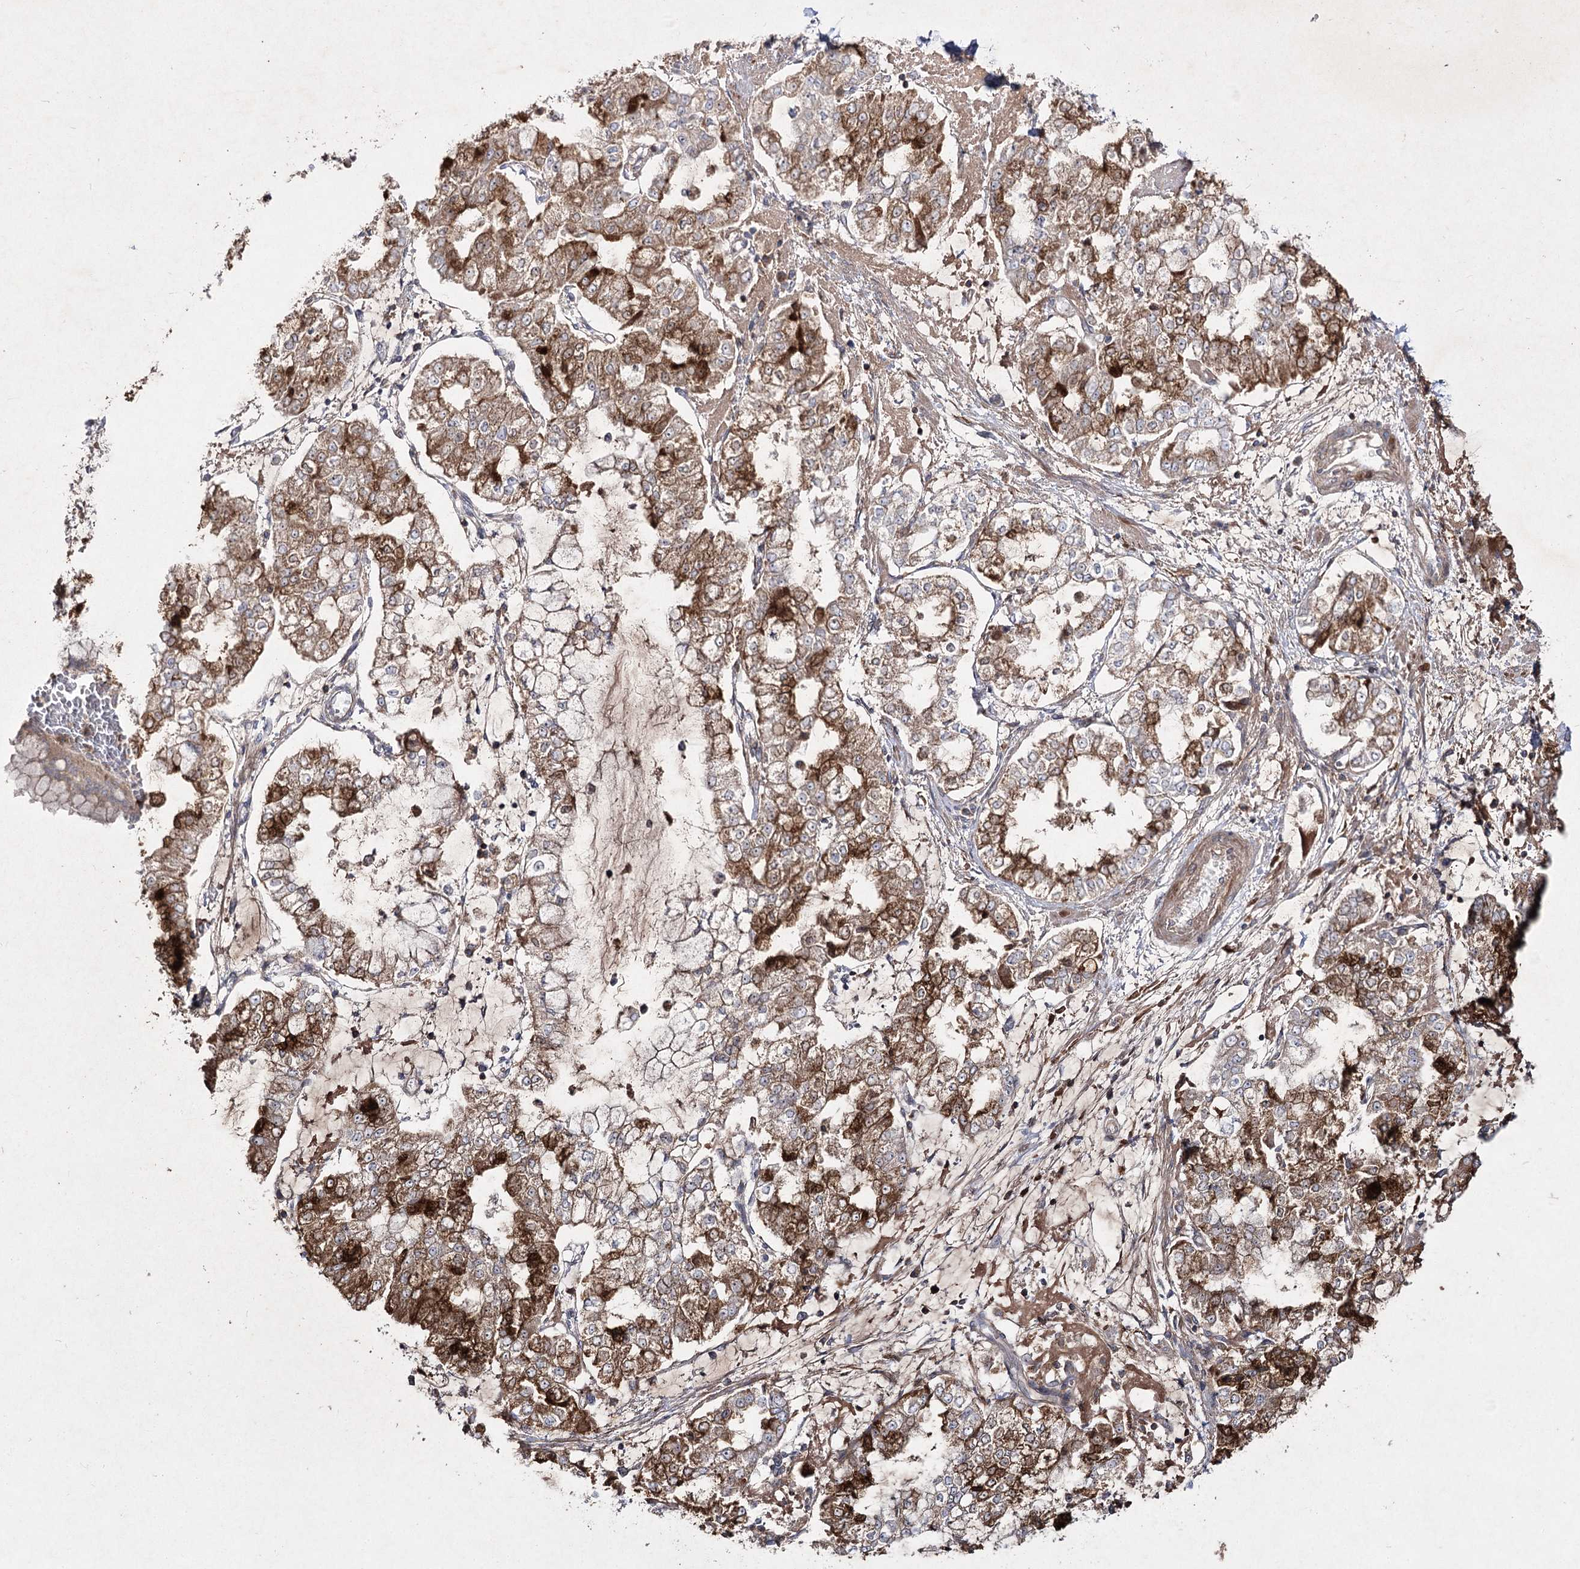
{"staining": {"intensity": "strong", "quantity": "25%-75%", "location": "cytoplasmic/membranous"}, "tissue": "stomach cancer", "cell_type": "Tumor cells", "image_type": "cancer", "snomed": [{"axis": "morphology", "description": "Adenocarcinoma, NOS"}, {"axis": "topography", "description": "Stomach"}], "caption": "Immunohistochemical staining of human adenocarcinoma (stomach) reveals strong cytoplasmic/membranous protein expression in approximately 25%-75% of tumor cells.", "gene": "CIB2", "patient": {"sex": "male", "age": 76}}